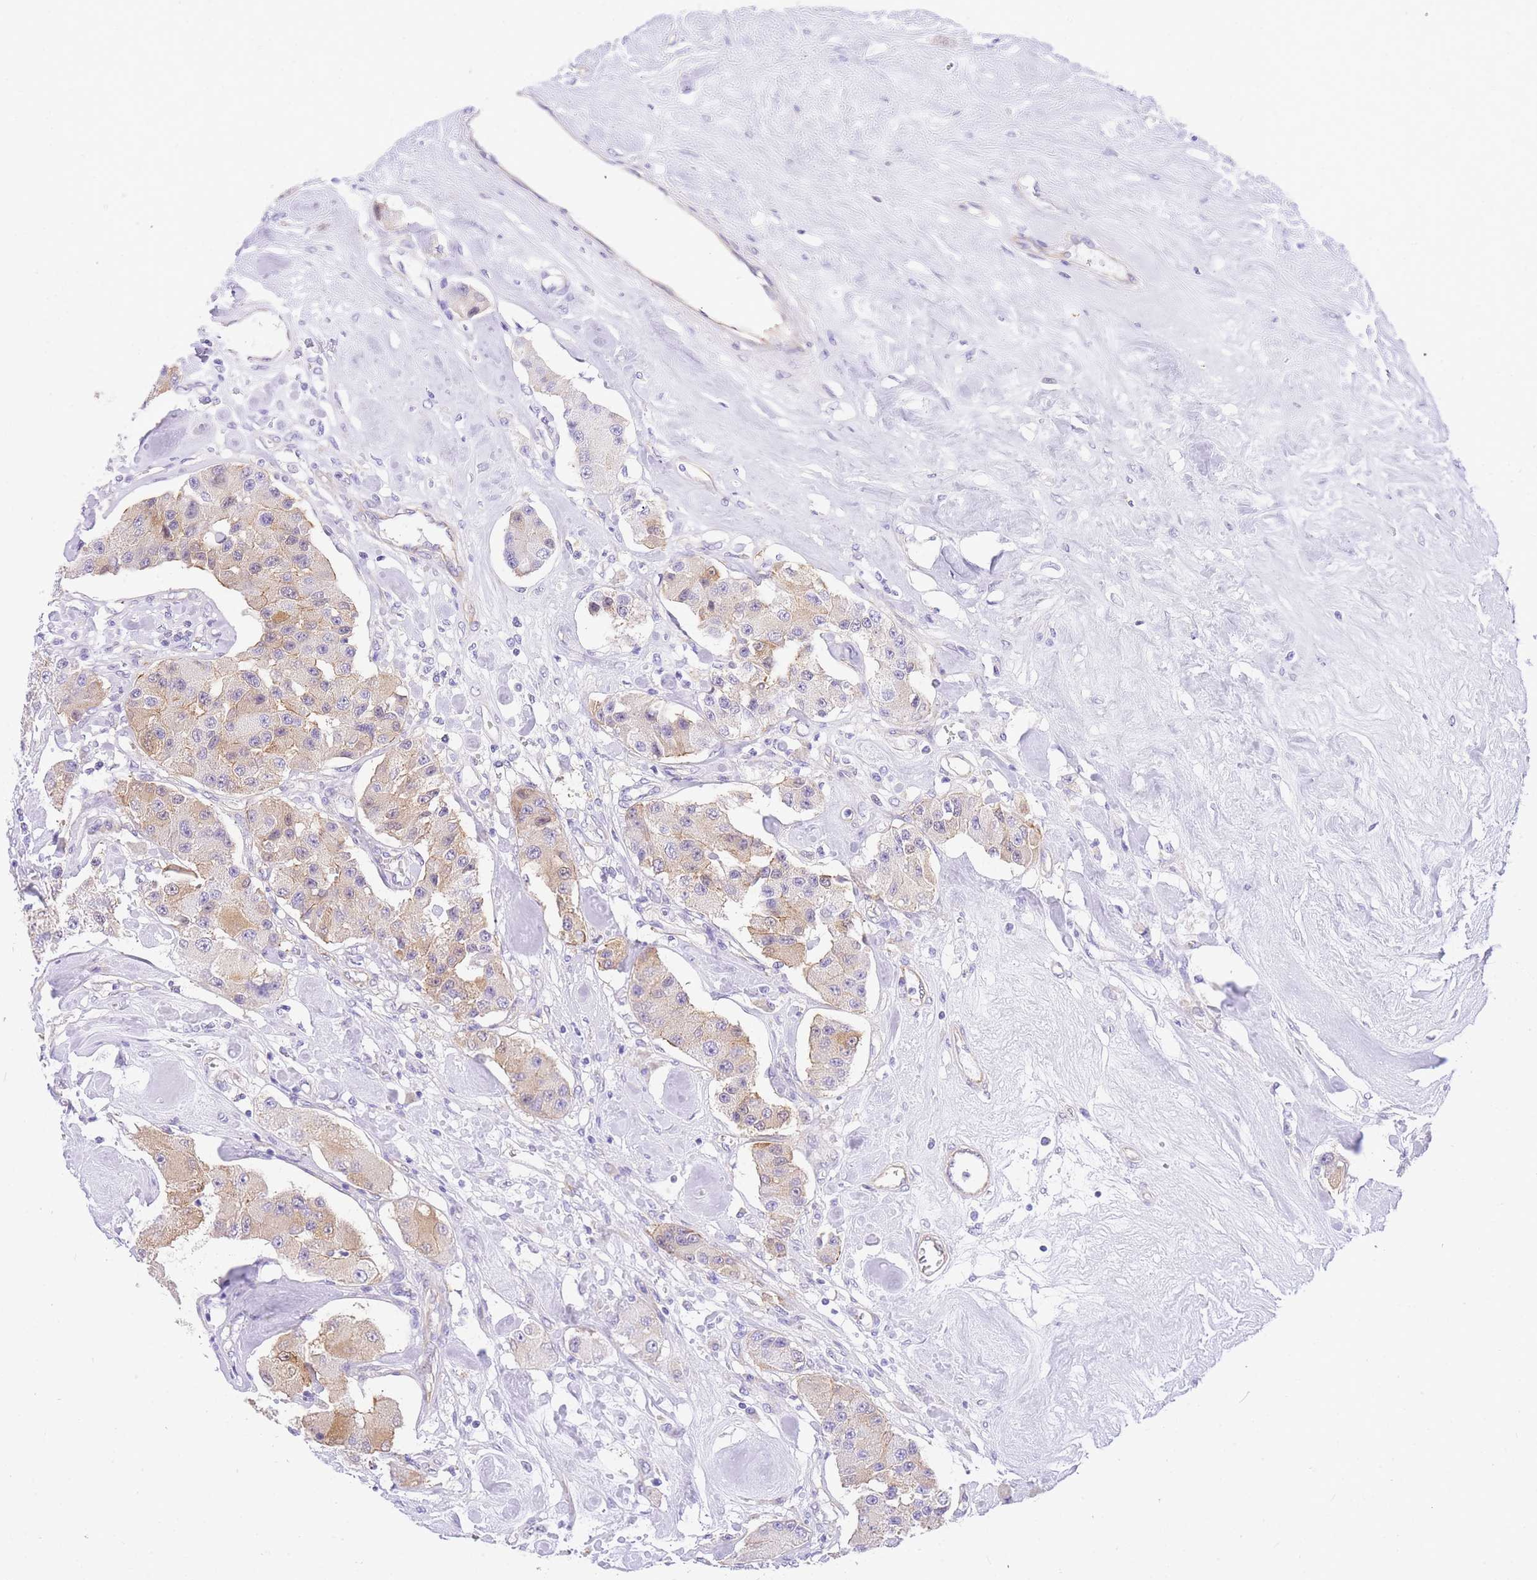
{"staining": {"intensity": "weak", "quantity": "25%-75%", "location": "cytoplasmic/membranous"}, "tissue": "carcinoid", "cell_type": "Tumor cells", "image_type": "cancer", "snomed": [{"axis": "morphology", "description": "Carcinoid, malignant, NOS"}, {"axis": "topography", "description": "Pancreas"}], "caption": "Immunohistochemical staining of malignant carcinoid exhibits weak cytoplasmic/membranous protein positivity in about 25%-75% of tumor cells. (DAB (3,3'-diaminobenzidine) = brown stain, brightfield microscopy at high magnification).", "gene": "SRSF12", "patient": {"sex": "male", "age": 41}}